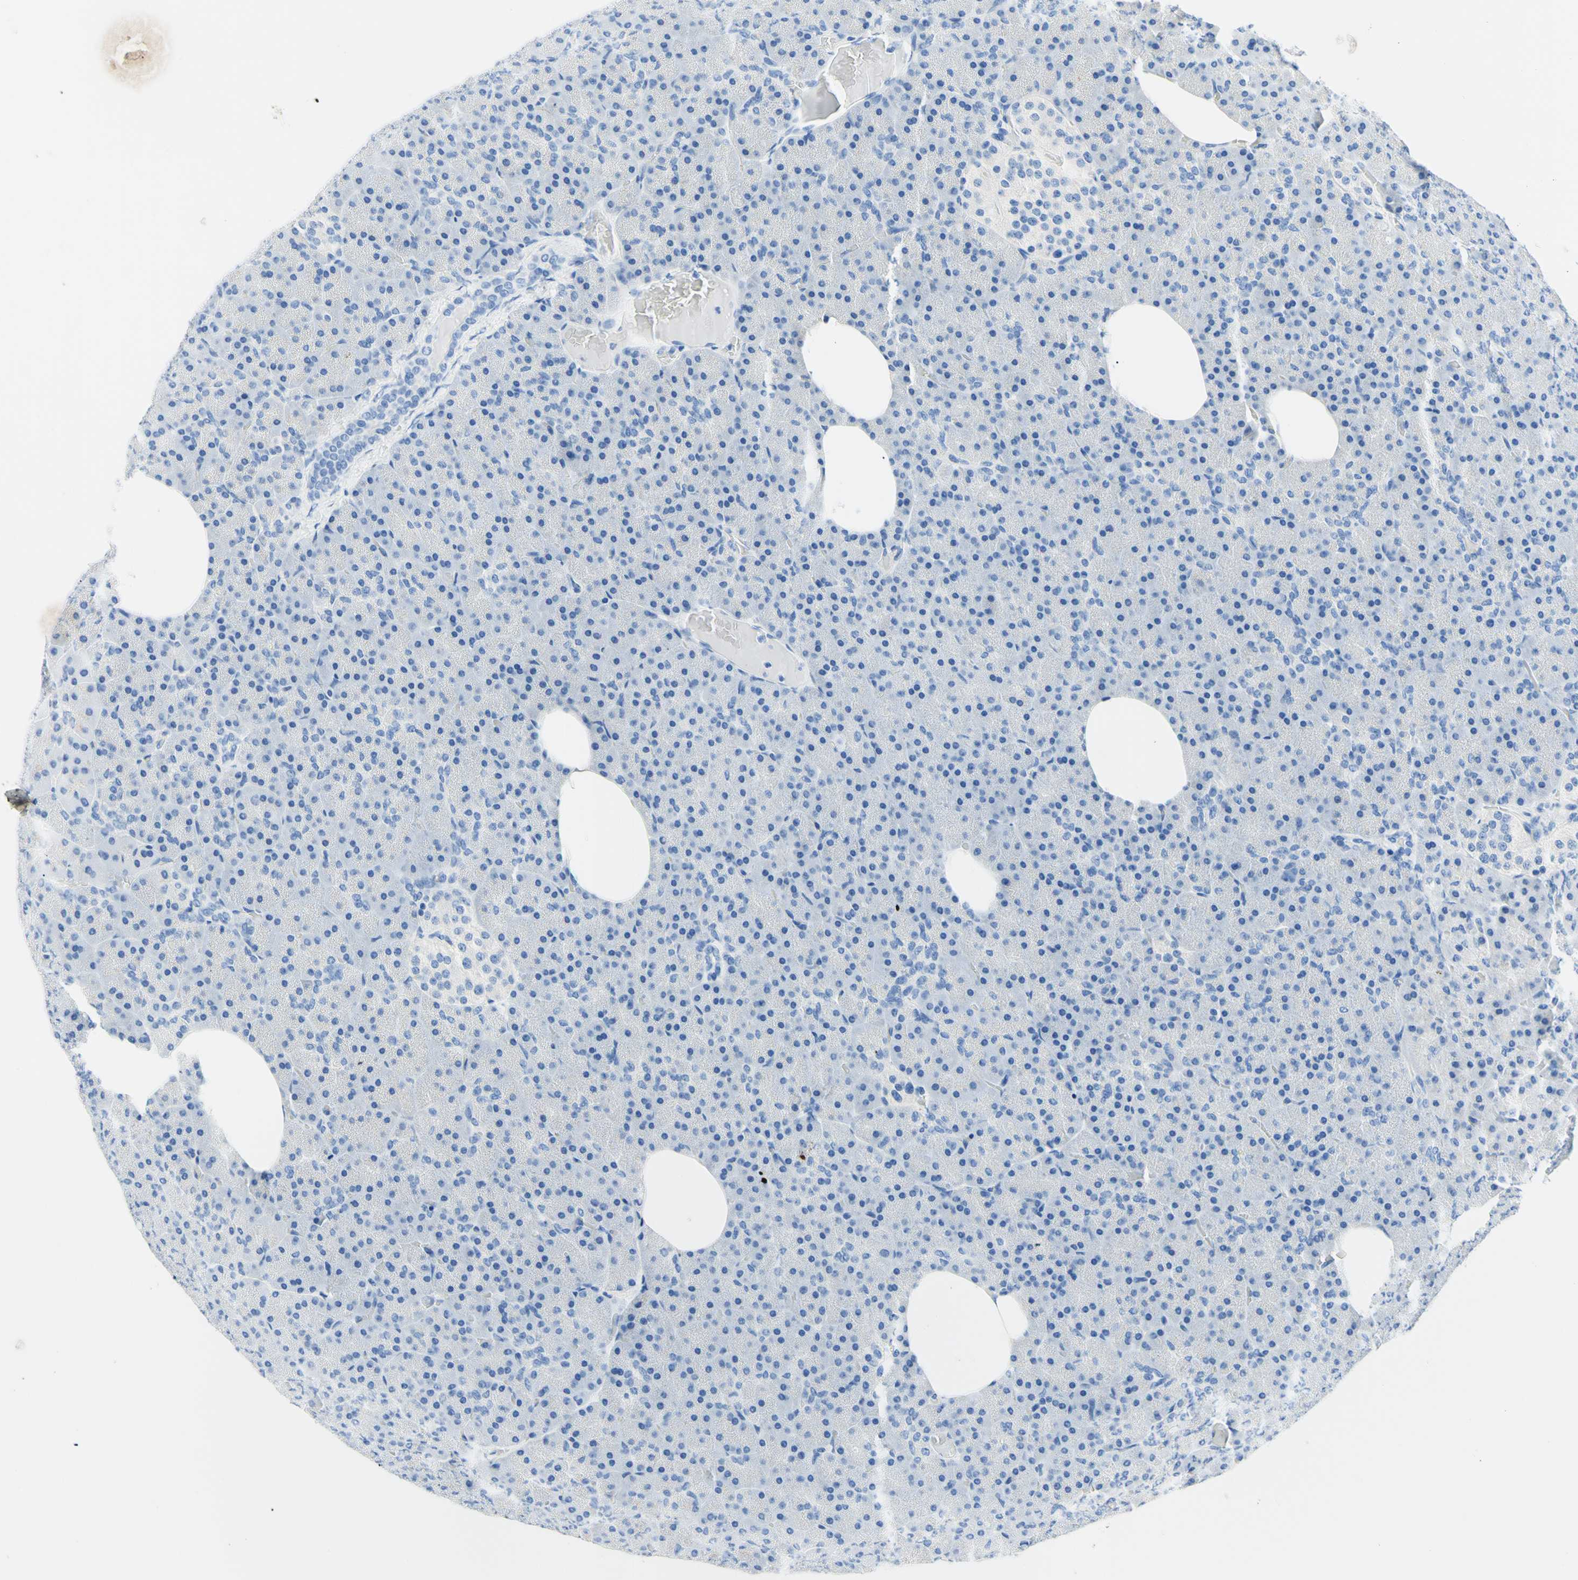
{"staining": {"intensity": "negative", "quantity": "none", "location": "none"}, "tissue": "pancreas", "cell_type": "Exocrine glandular cells", "image_type": "normal", "snomed": [{"axis": "morphology", "description": "Normal tissue, NOS"}, {"axis": "topography", "description": "Pancreas"}], "caption": "IHC histopathology image of normal pancreas: pancreas stained with DAB (3,3'-diaminobenzidine) demonstrates no significant protein staining in exocrine glandular cells. (DAB IHC visualized using brightfield microscopy, high magnification).", "gene": "MYH2", "patient": {"sex": "female", "age": 35}}